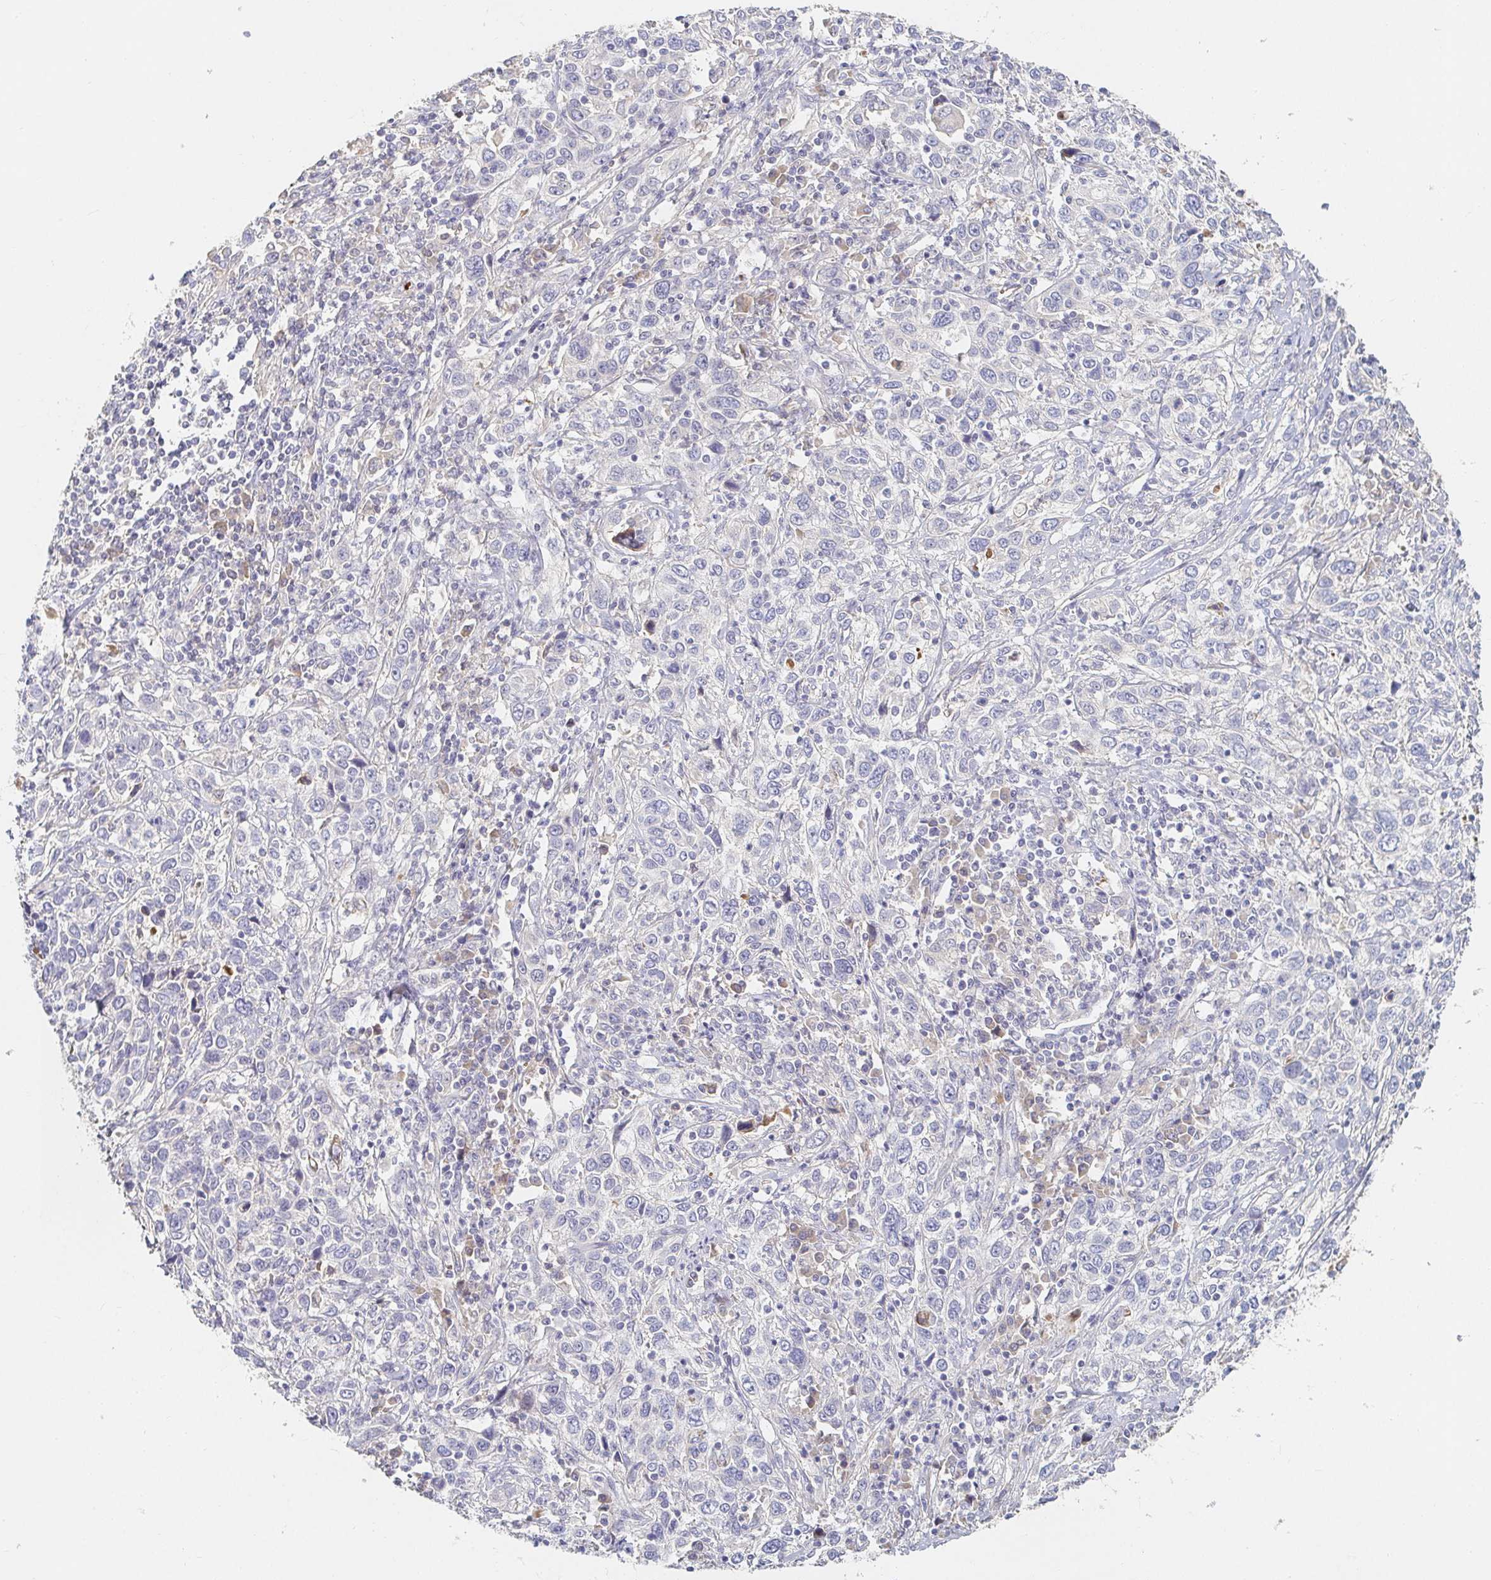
{"staining": {"intensity": "negative", "quantity": "none", "location": "none"}, "tissue": "cervical cancer", "cell_type": "Tumor cells", "image_type": "cancer", "snomed": [{"axis": "morphology", "description": "Squamous cell carcinoma, NOS"}, {"axis": "topography", "description": "Cervix"}], "caption": "High magnification brightfield microscopy of cervical squamous cell carcinoma stained with DAB (3,3'-diaminobenzidine) (brown) and counterstained with hematoxylin (blue): tumor cells show no significant expression.", "gene": "NME9", "patient": {"sex": "female", "age": 46}}